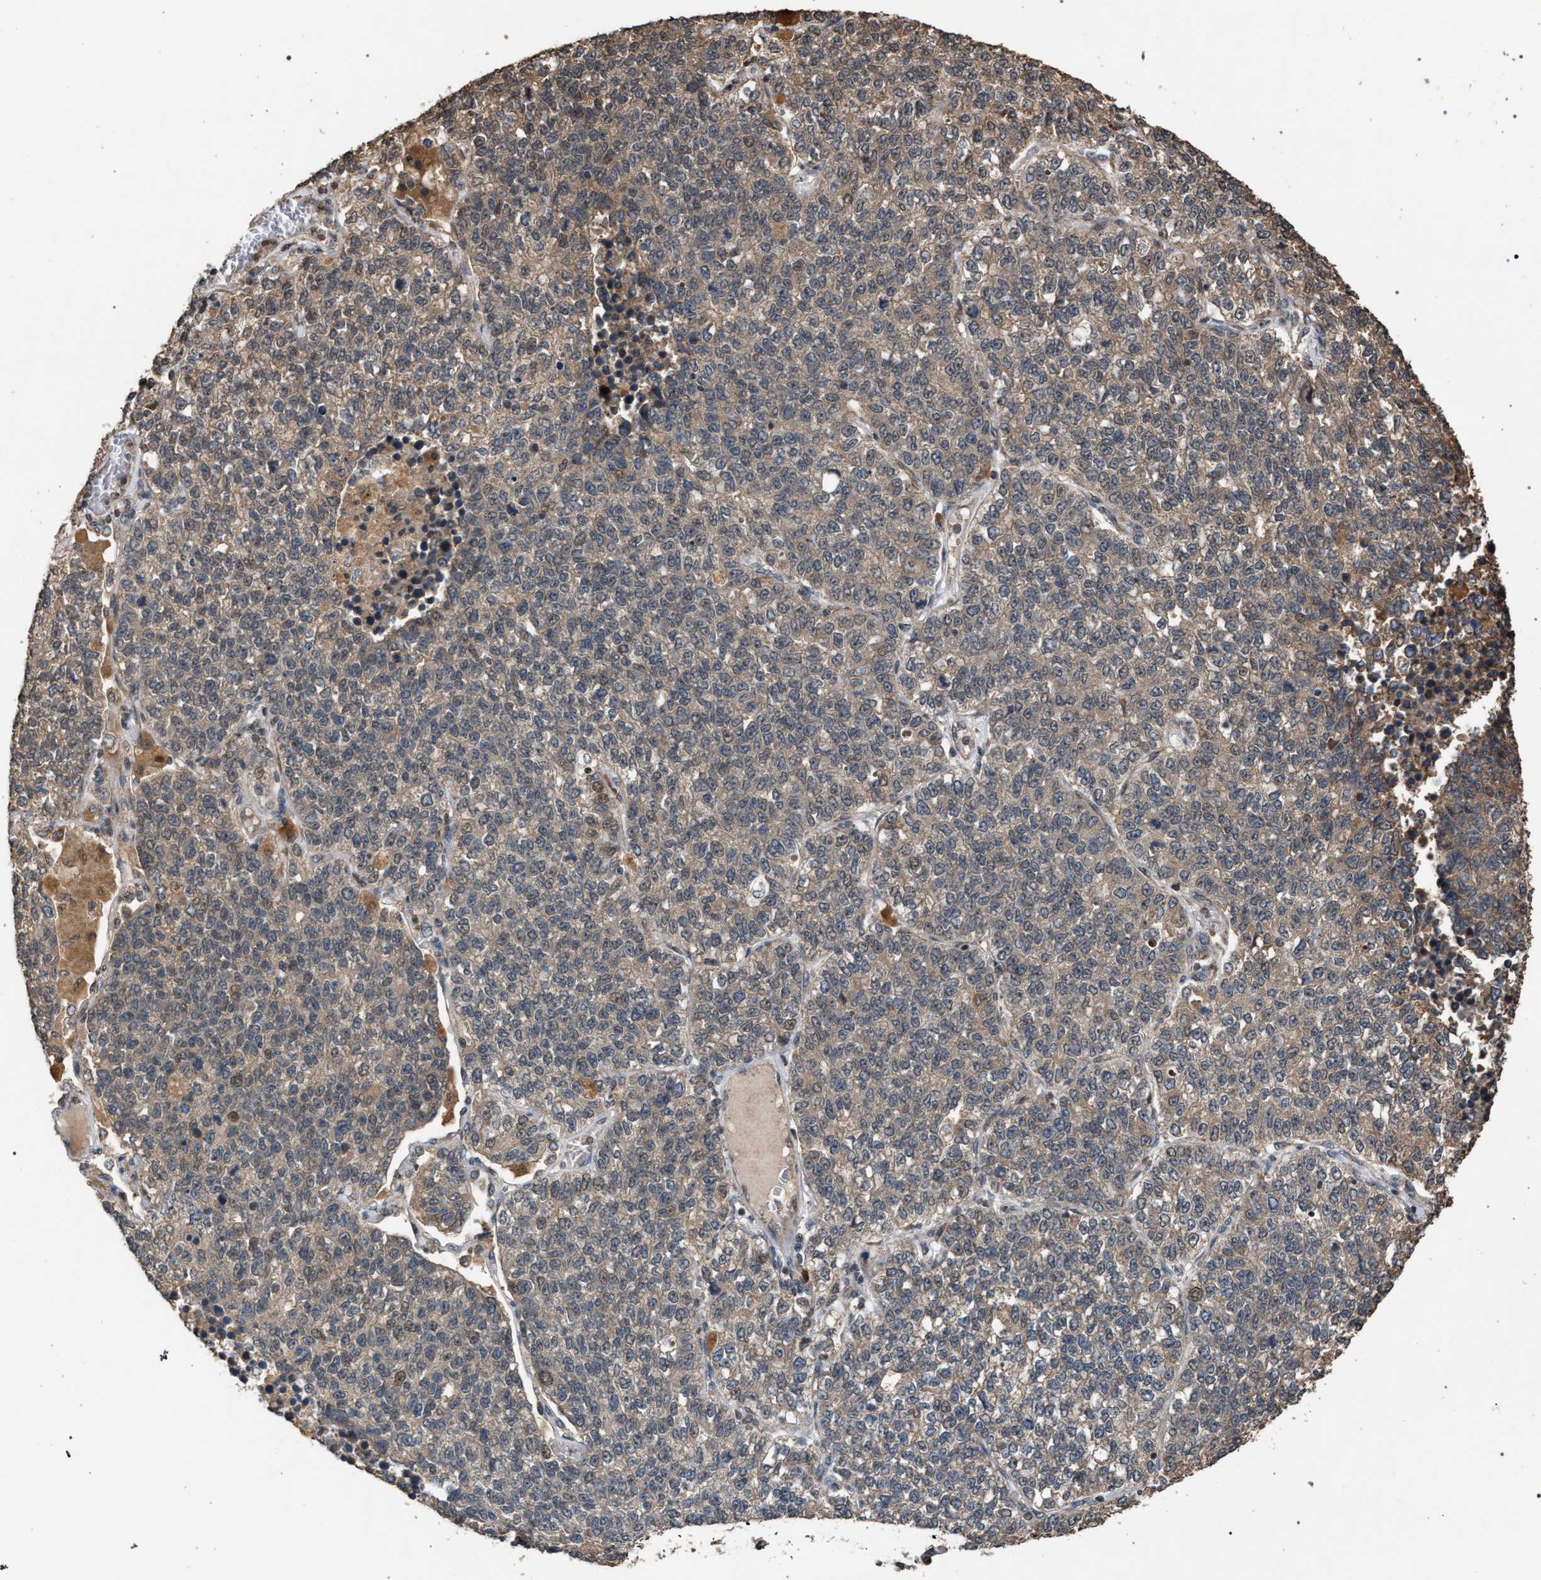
{"staining": {"intensity": "weak", "quantity": ">75%", "location": "cytoplasmic/membranous"}, "tissue": "lung cancer", "cell_type": "Tumor cells", "image_type": "cancer", "snomed": [{"axis": "morphology", "description": "Adenocarcinoma, NOS"}, {"axis": "topography", "description": "Lung"}], "caption": "Protein expression analysis of lung cancer (adenocarcinoma) reveals weak cytoplasmic/membranous expression in approximately >75% of tumor cells.", "gene": "NAA35", "patient": {"sex": "male", "age": 49}}